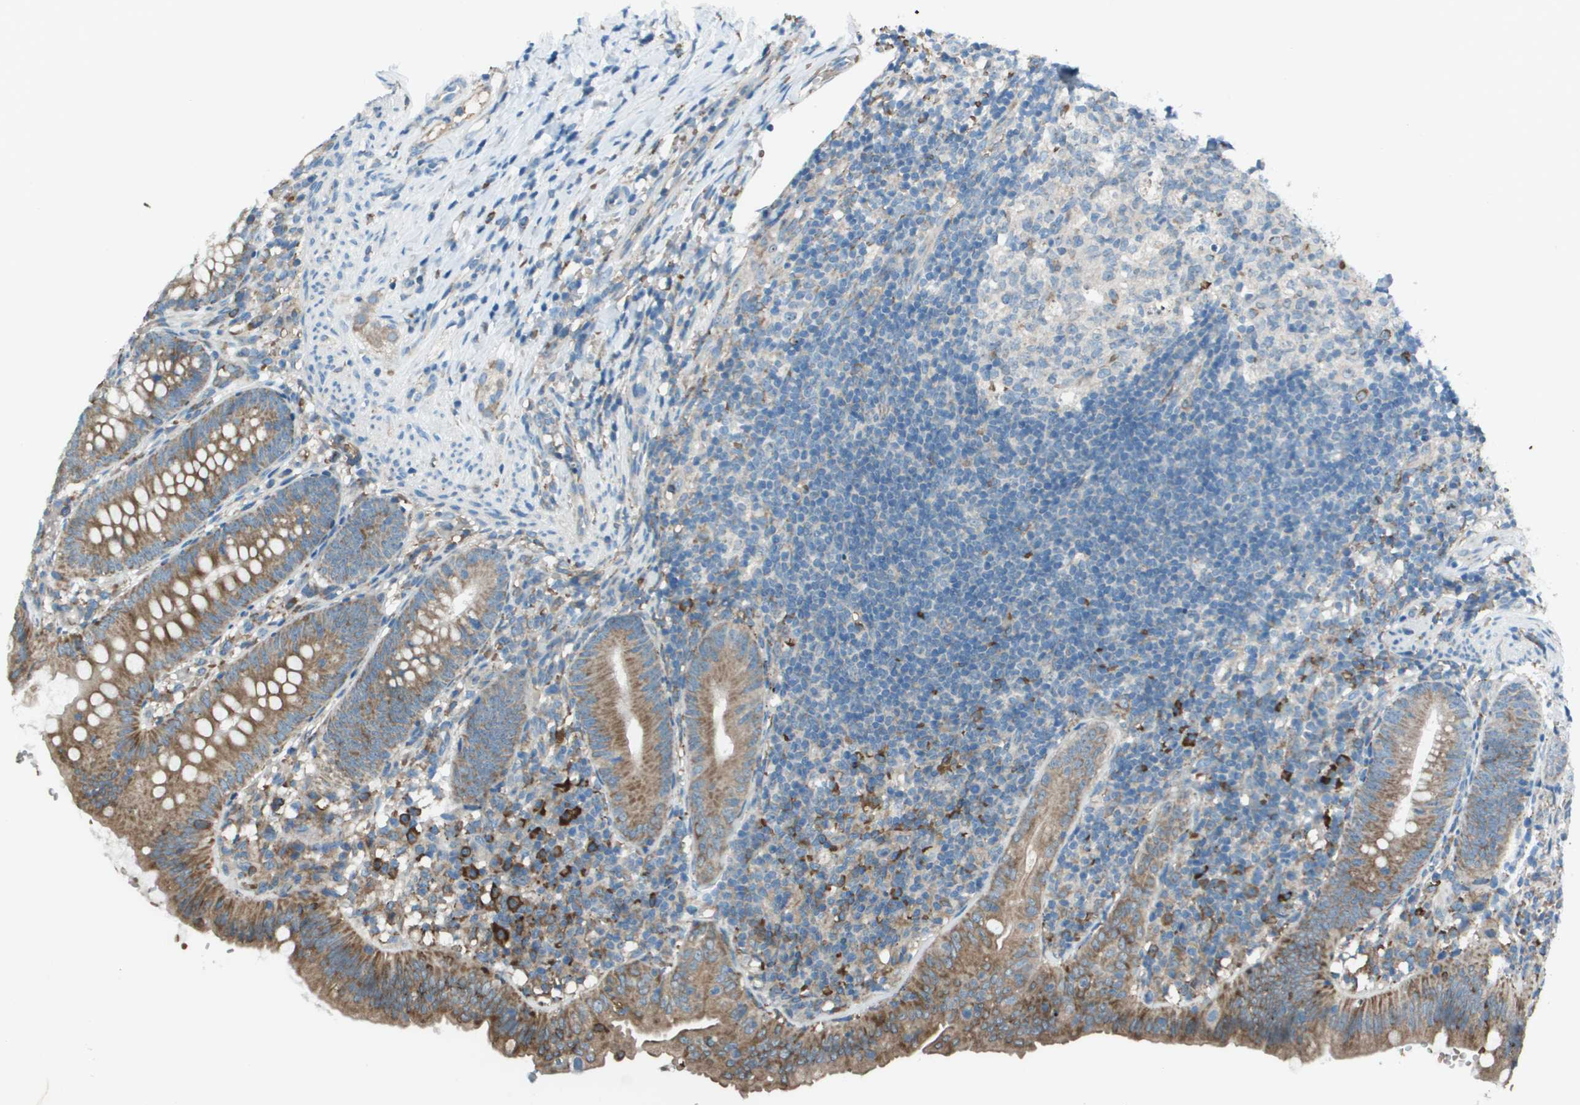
{"staining": {"intensity": "moderate", "quantity": ">75%", "location": "cytoplasmic/membranous"}, "tissue": "appendix", "cell_type": "Glandular cells", "image_type": "normal", "snomed": [{"axis": "morphology", "description": "Normal tissue, NOS"}, {"axis": "topography", "description": "Appendix"}], "caption": "Appendix stained with a brown dye demonstrates moderate cytoplasmic/membranous positive expression in about >75% of glandular cells.", "gene": "UTS2", "patient": {"sex": "male", "age": 1}}